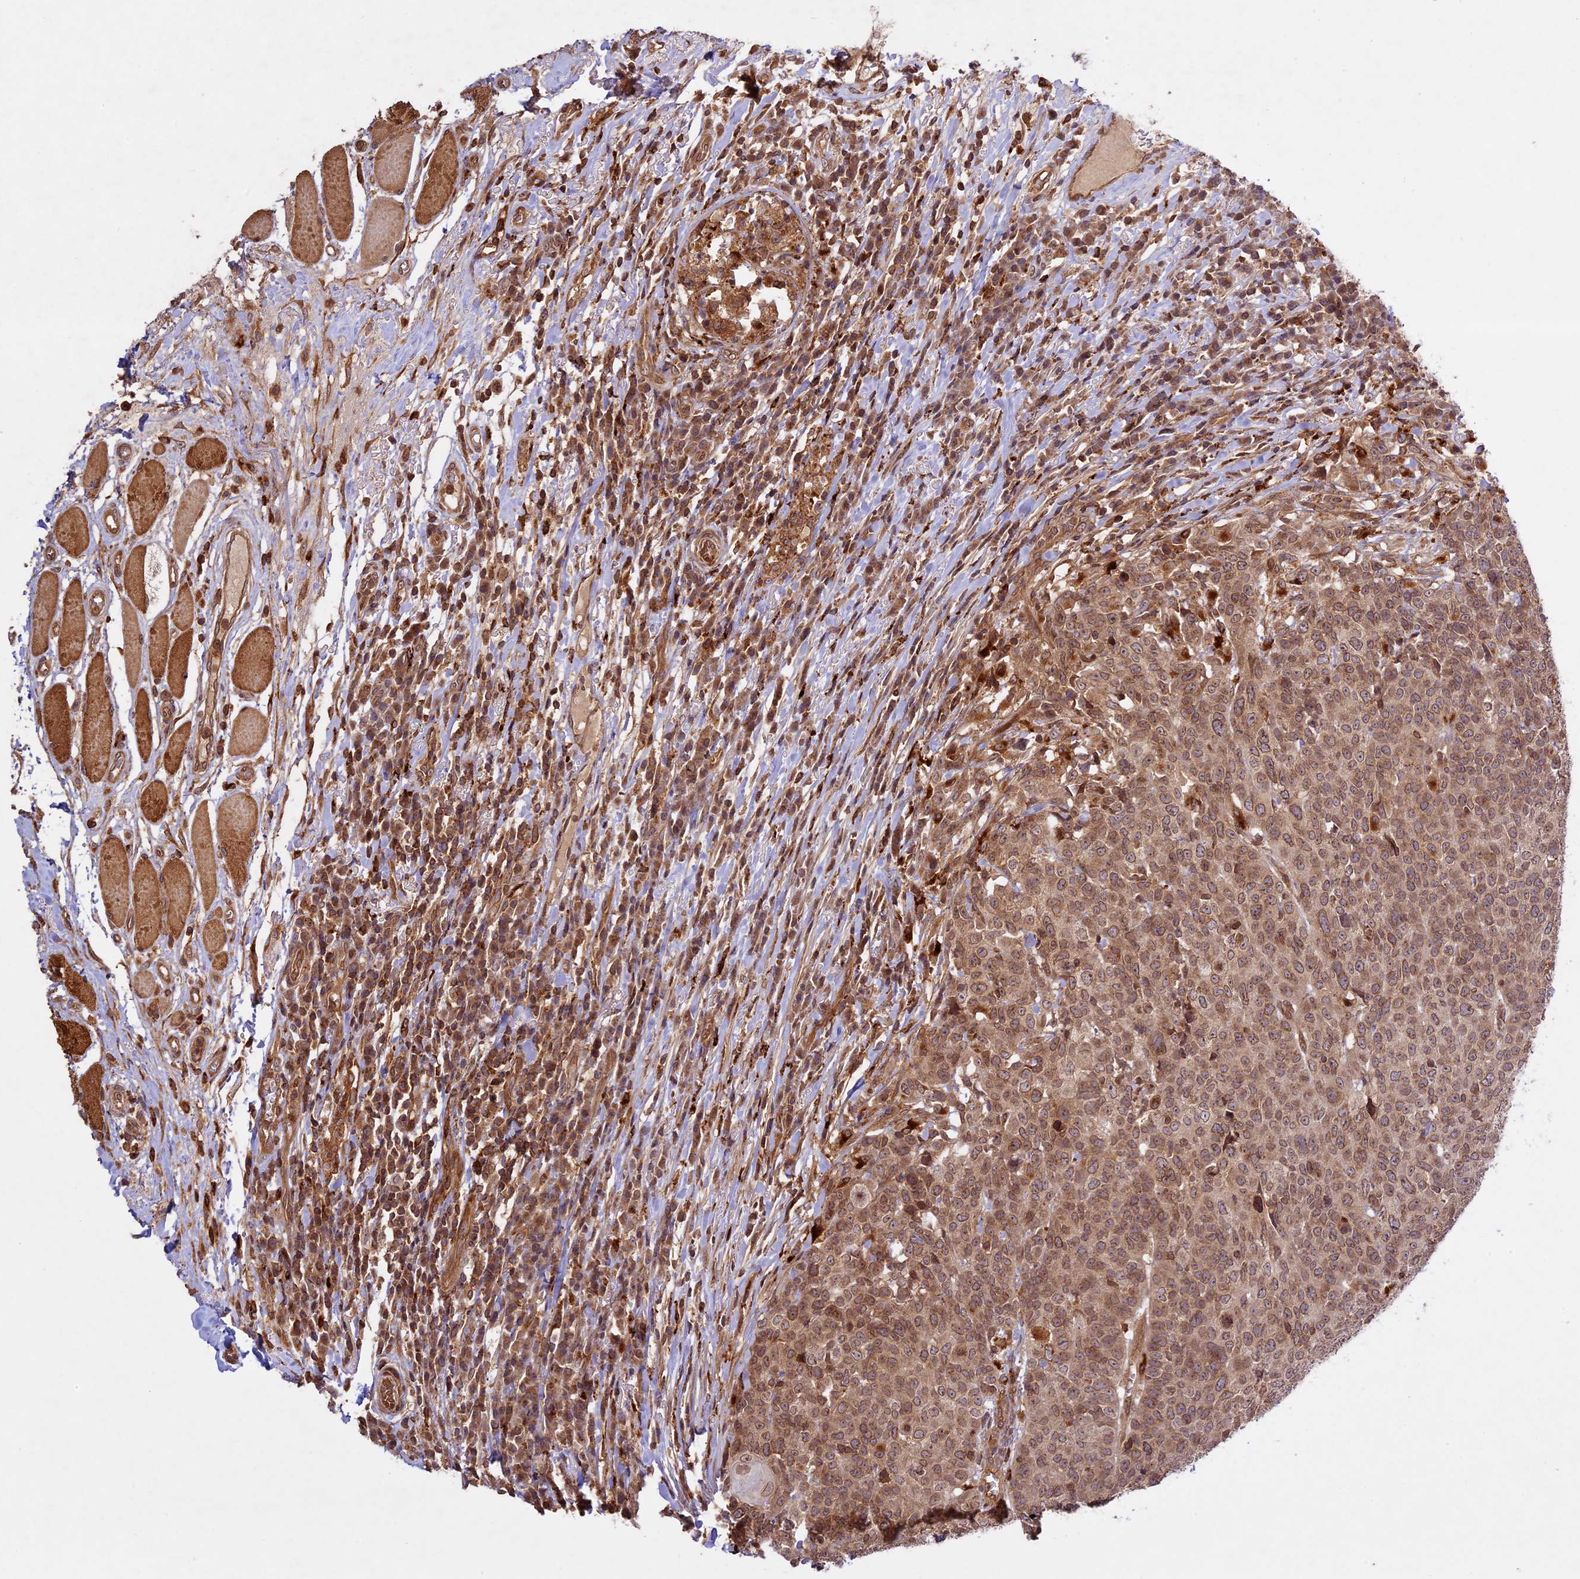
{"staining": {"intensity": "moderate", "quantity": ">75%", "location": "cytoplasmic/membranous,nuclear"}, "tissue": "head and neck cancer", "cell_type": "Tumor cells", "image_type": "cancer", "snomed": [{"axis": "morphology", "description": "Squamous cell carcinoma, NOS"}, {"axis": "topography", "description": "Head-Neck"}], "caption": "Protein analysis of squamous cell carcinoma (head and neck) tissue reveals moderate cytoplasmic/membranous and nuclear expression in about >75% of tumor cells.", "gene": "DGKH", "patient": {"sex": "male", "age": 66}}